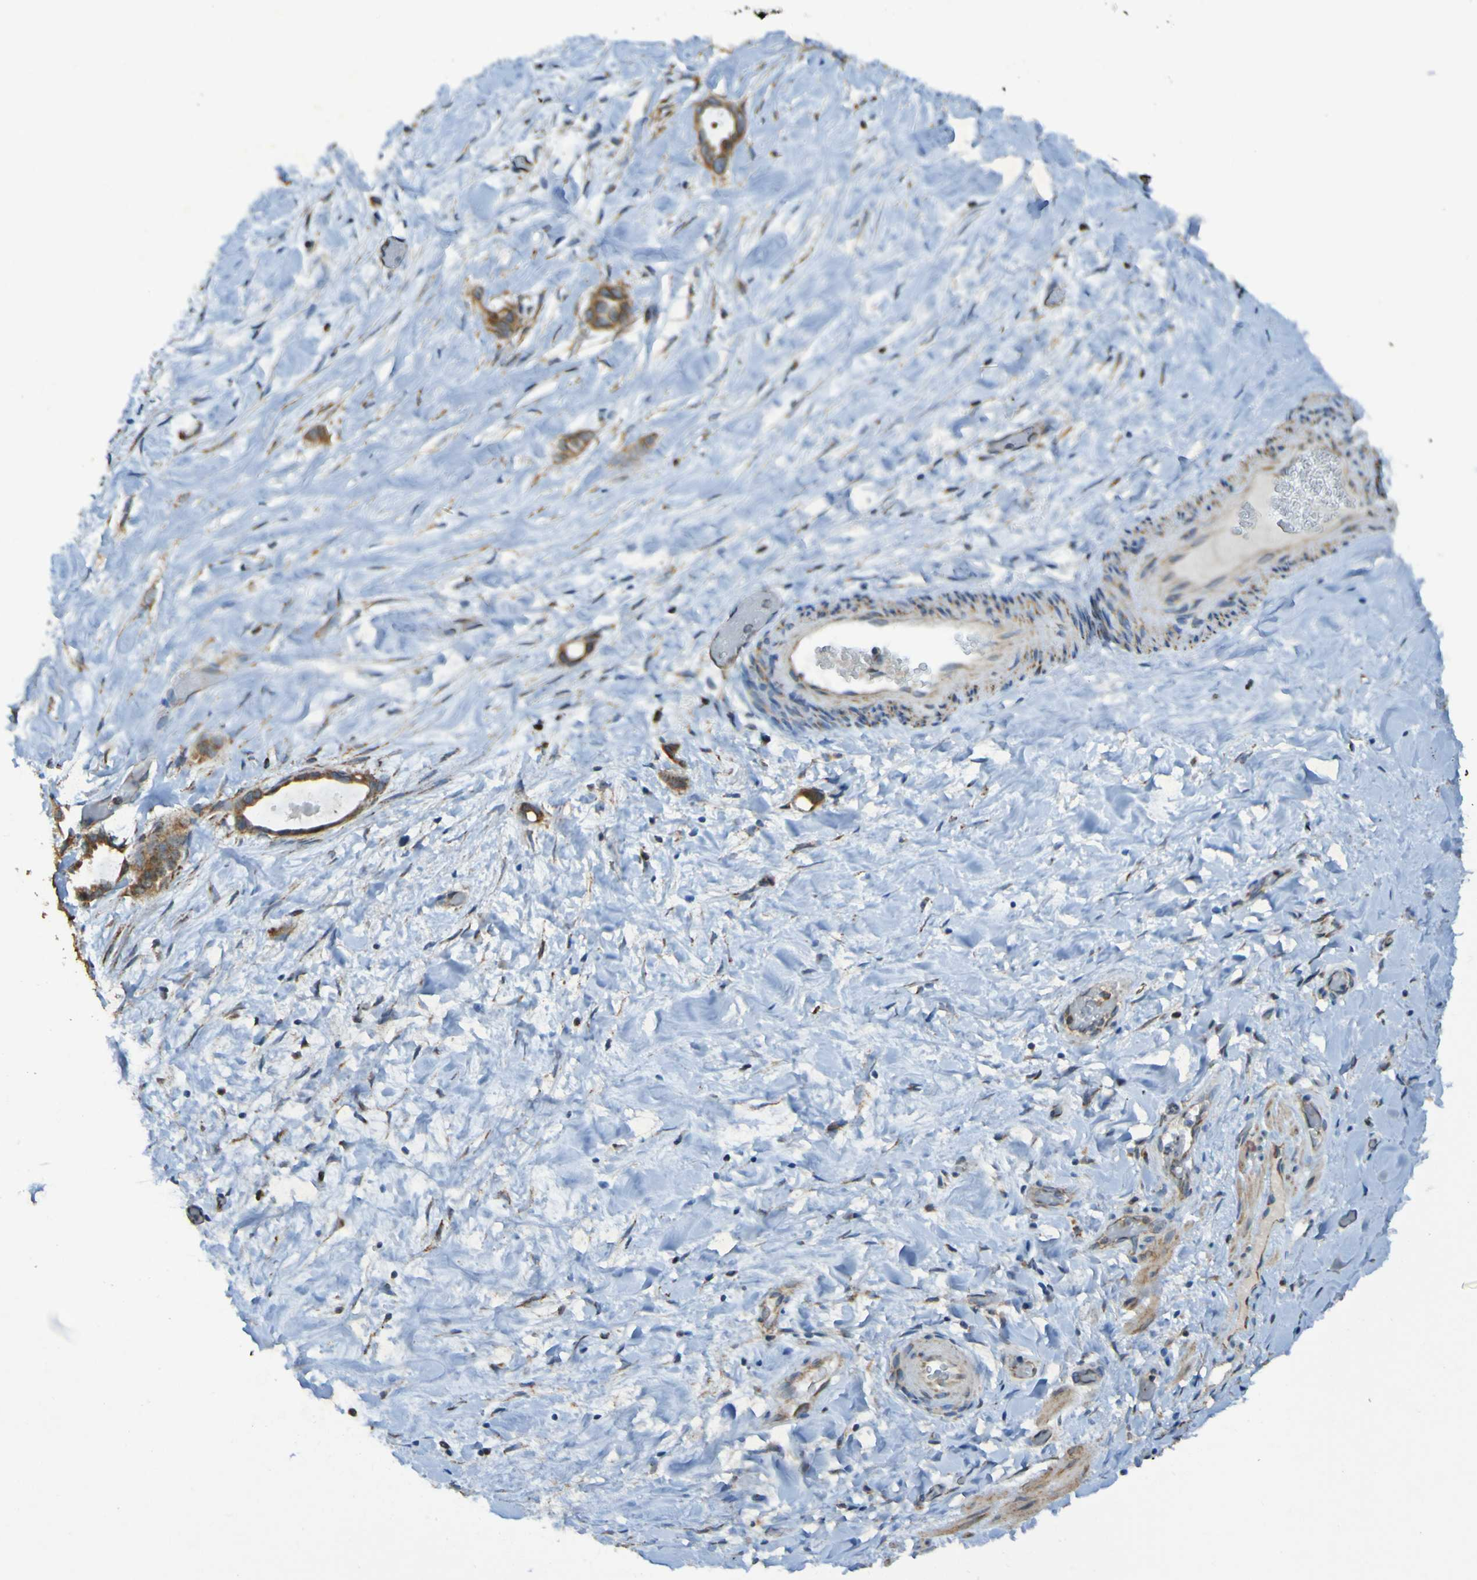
{"staining": {"intensity": "moderate", "quantity": ">75%", "location": "cytoplasmic/membranous"}, "tissue": "liver cancer", "cell_type": "Tumor cells", "image_type": "cancer", "snomed": [{"axis": "morphology", "description": "Cholangiocarcinoma"}, {"axis": "topography", "description": "Liver"}], "caption": "This is an image of immunohistochemistry (IHC) staining of liver cancer, which shows moderate positivity in the cytoplasmic/membranous of tumor cells.", "gene": "CCDC51", "patient": {"sex": "female", "age": 65}}